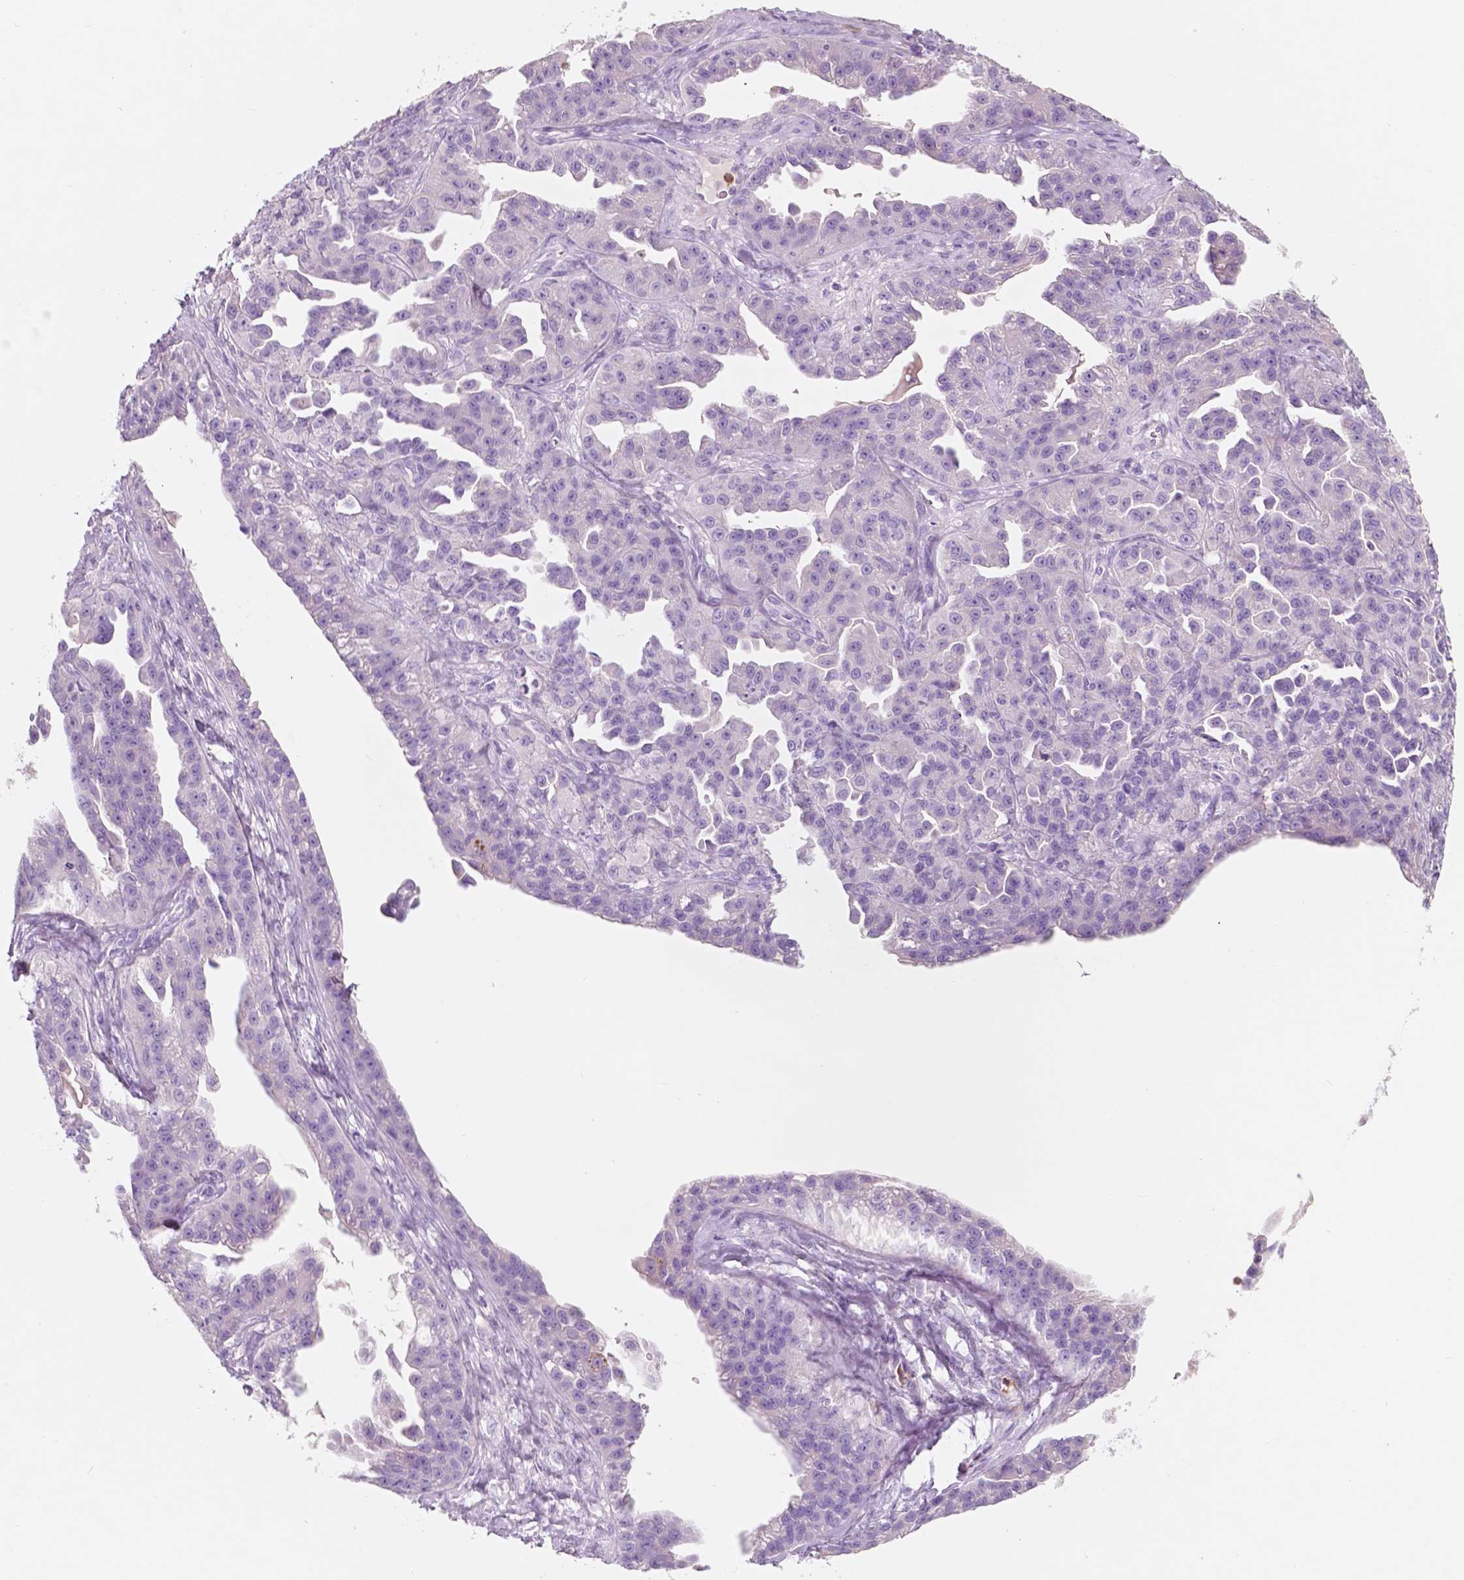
{"staining": {"intensity": "negative", "quantity": "none", "location": "none"}, "tissue": "ovarian cancer", "cell_type": "Tumor cells", "image_type": "cancer", "snomed": [{"axis": "morphology", "description": "Cystadenocarcinoma, serous, NOS"}, {"axis": "topography", "description": "Ovary"}], "caption": "This is a photomicrograph of IHC staining of ovarian cancer (serous cystadenocarcinoma), which shows no positivity in tumor cells.", "gene": "CUZD1", "patient": {"sex": "female", "age": 75}}